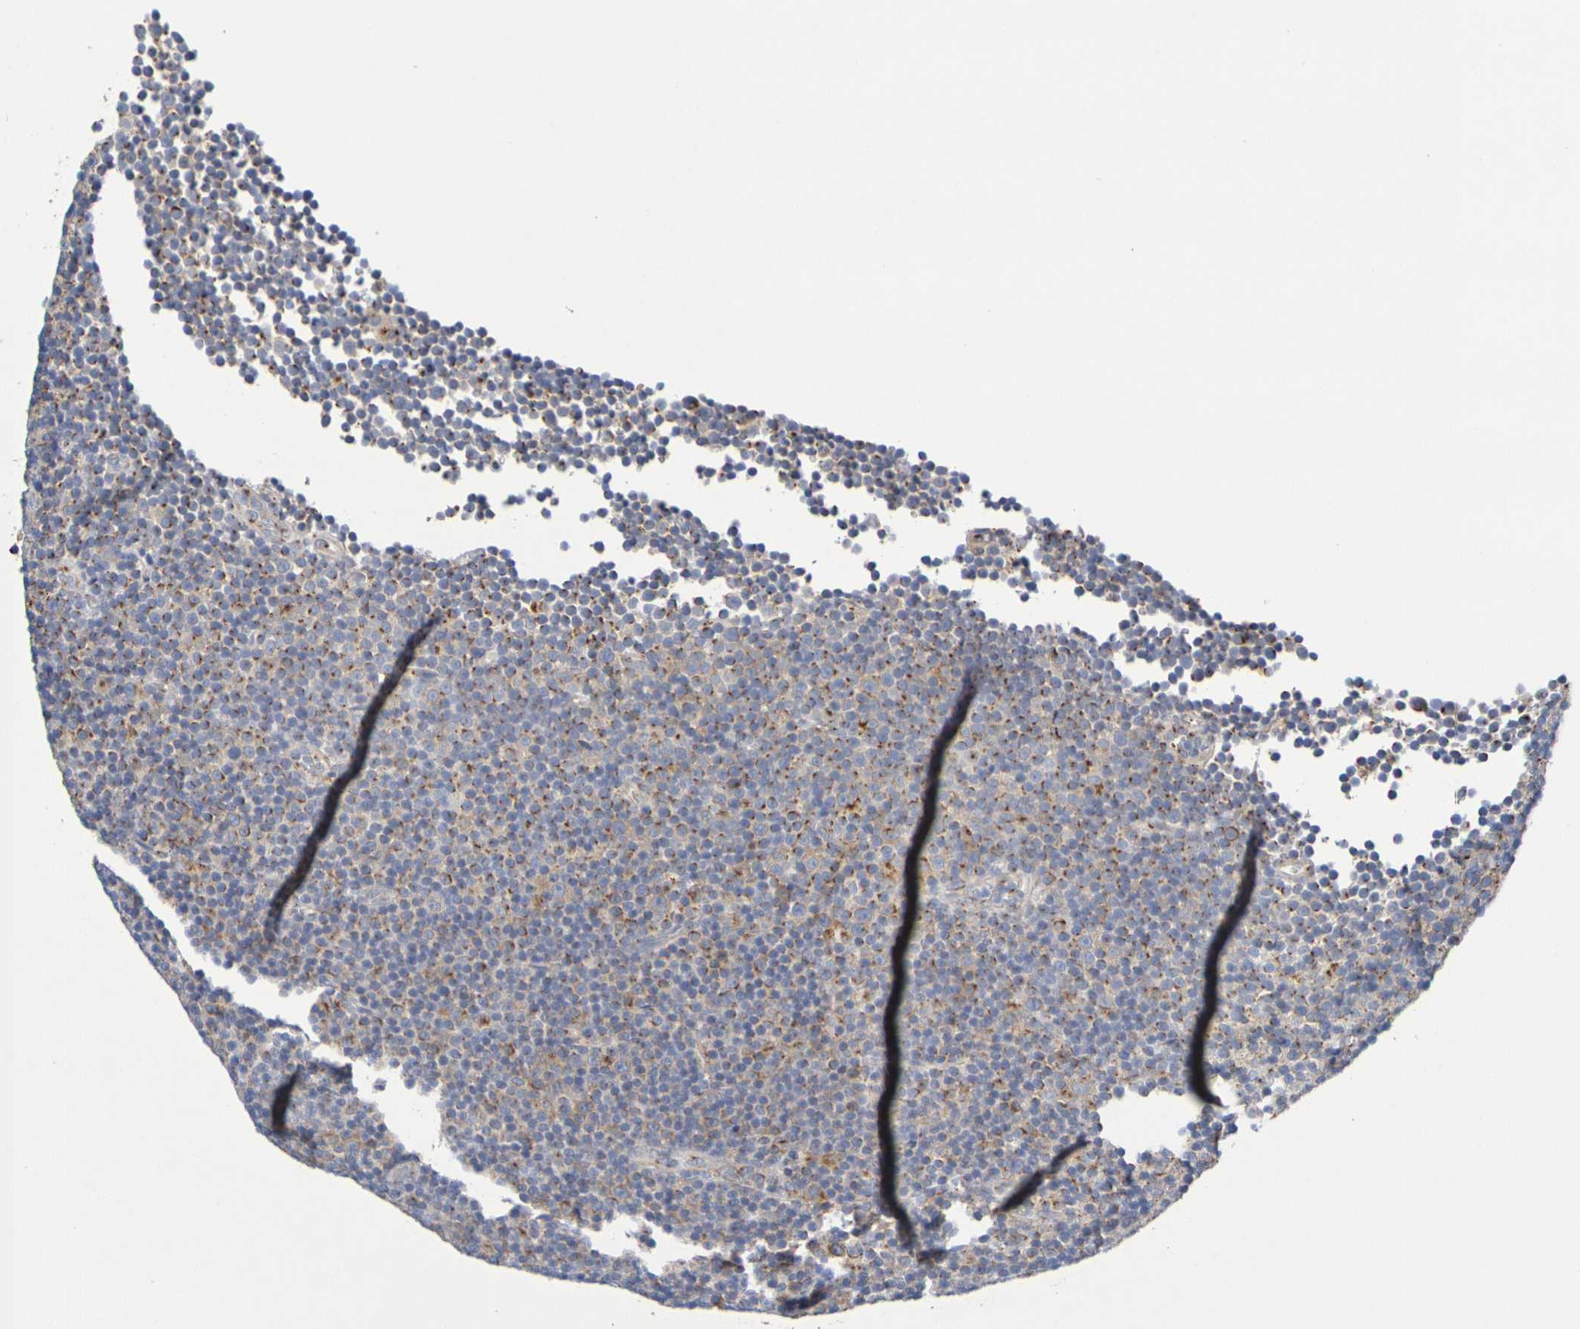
{"staining": {"intensity": "moderate", "quantity": "25%-75%", "location": "cytoplasmic/membranous"}, "tissue": "lymphoma", "cell_type": "Tumor cells", "image_type": "cancer", "snomed": [{"axis": "morphology", "description": "Malignant lymphoma, non-Hodgkin's type, Low grade"}, {"axis": "topography", "description": "Lymph node"}], "caption": "Lymphoma tissue reveals moderate cytoplasmic/membranous staining in about 25%-75% of tumor cells, visualized by immunohistochemistry.", "gene": "DCP2", "patient": {"sex": "female", "age": 67}}